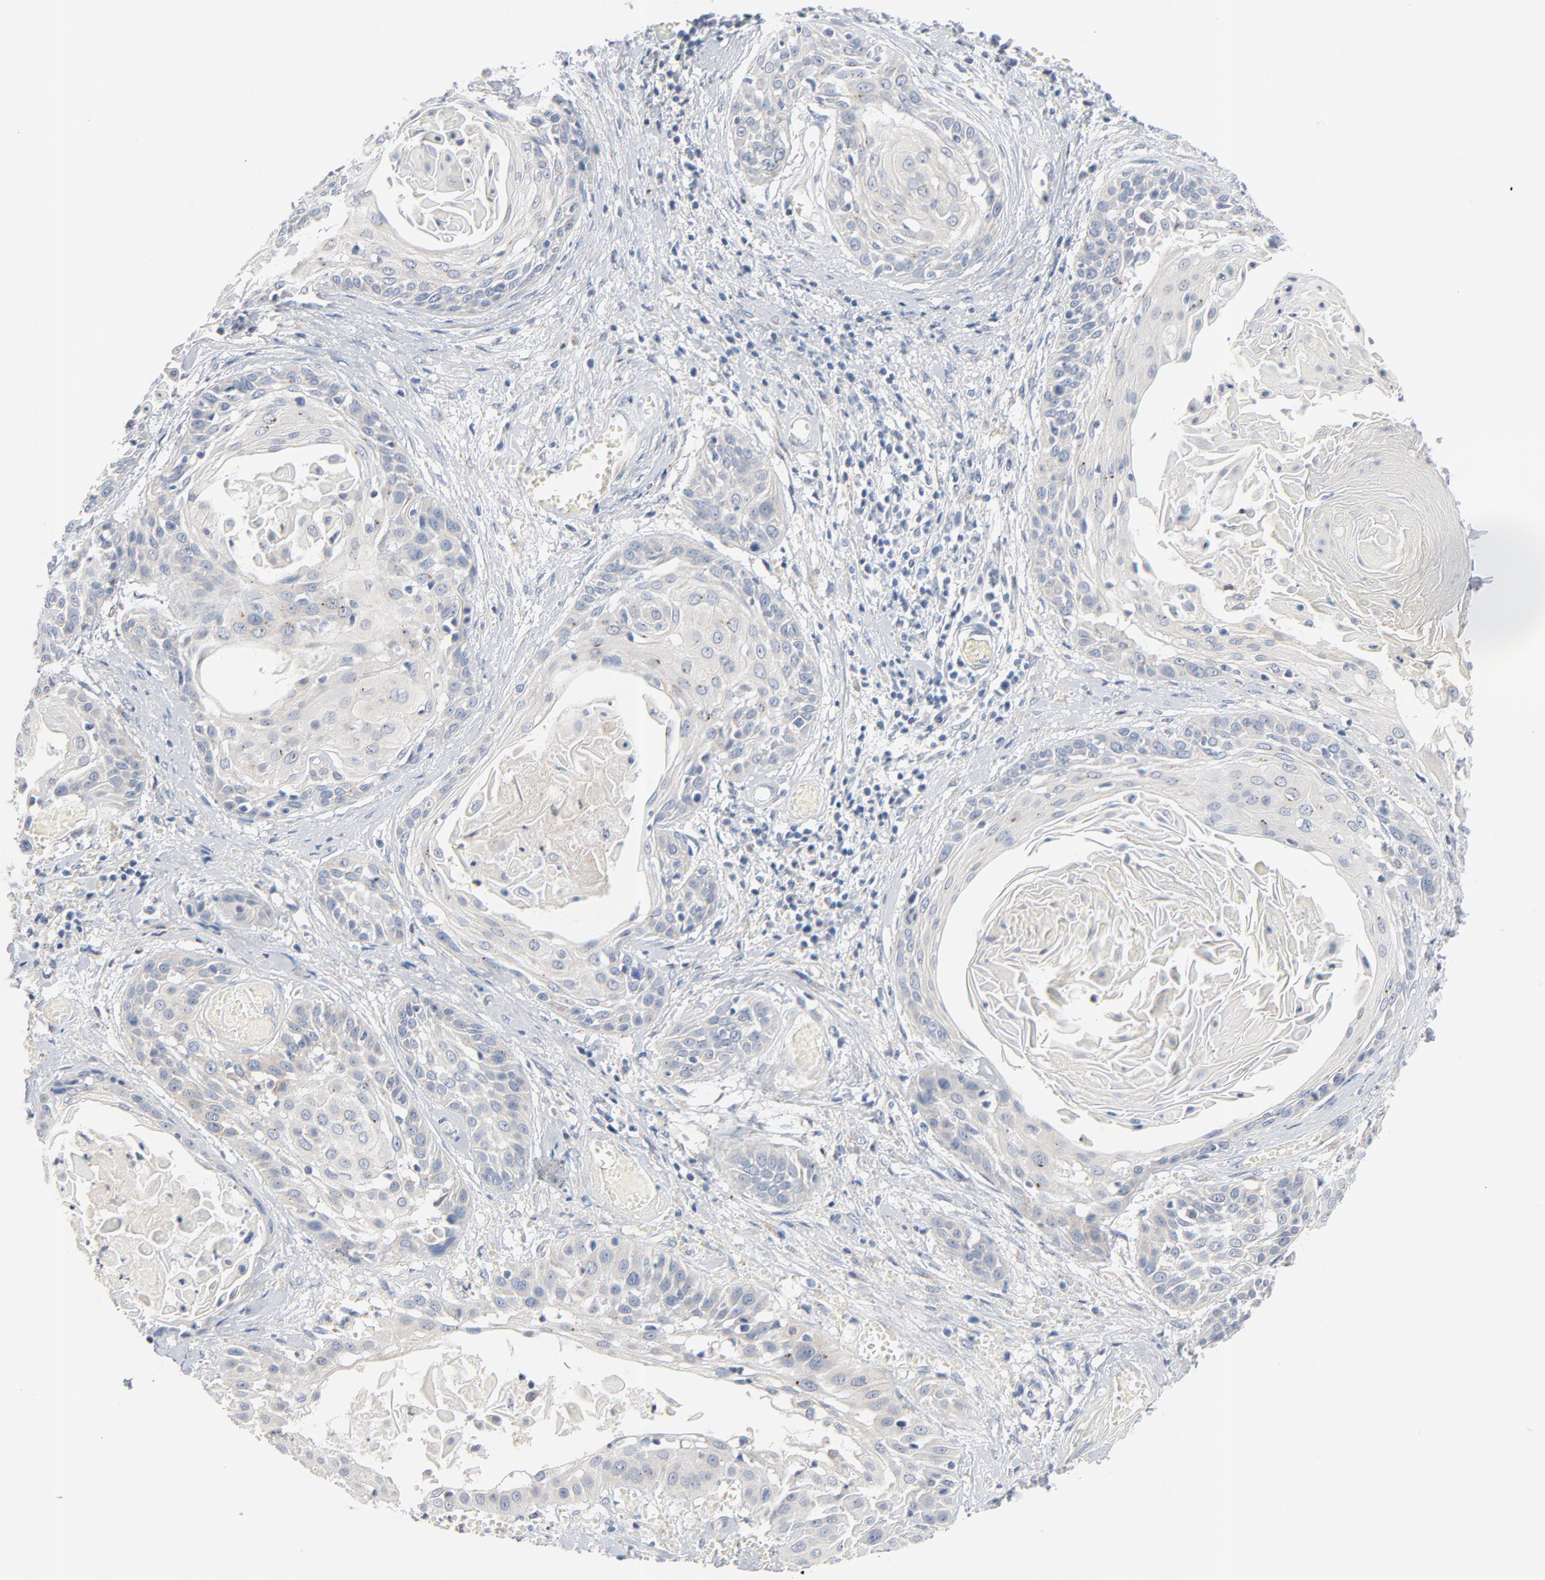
{"staining": {"intensity": "negative", "quantity": "none", "location": "none"}, "tissue": "cervical cancer", "cell_type": "Tumor cells", "image_type": "cancer", "snomed": [{"axis": "morphology", "description": "Squamous cell carcinoma, NOS"}, {"axis": "topography", "description": "Cervix"}], "caption": "Tumor cells are negative for brown protein staining in cervical squamous cell carcinoma.", "gene": "IFT43", "patient": {"sex": "female", "age": 57}}